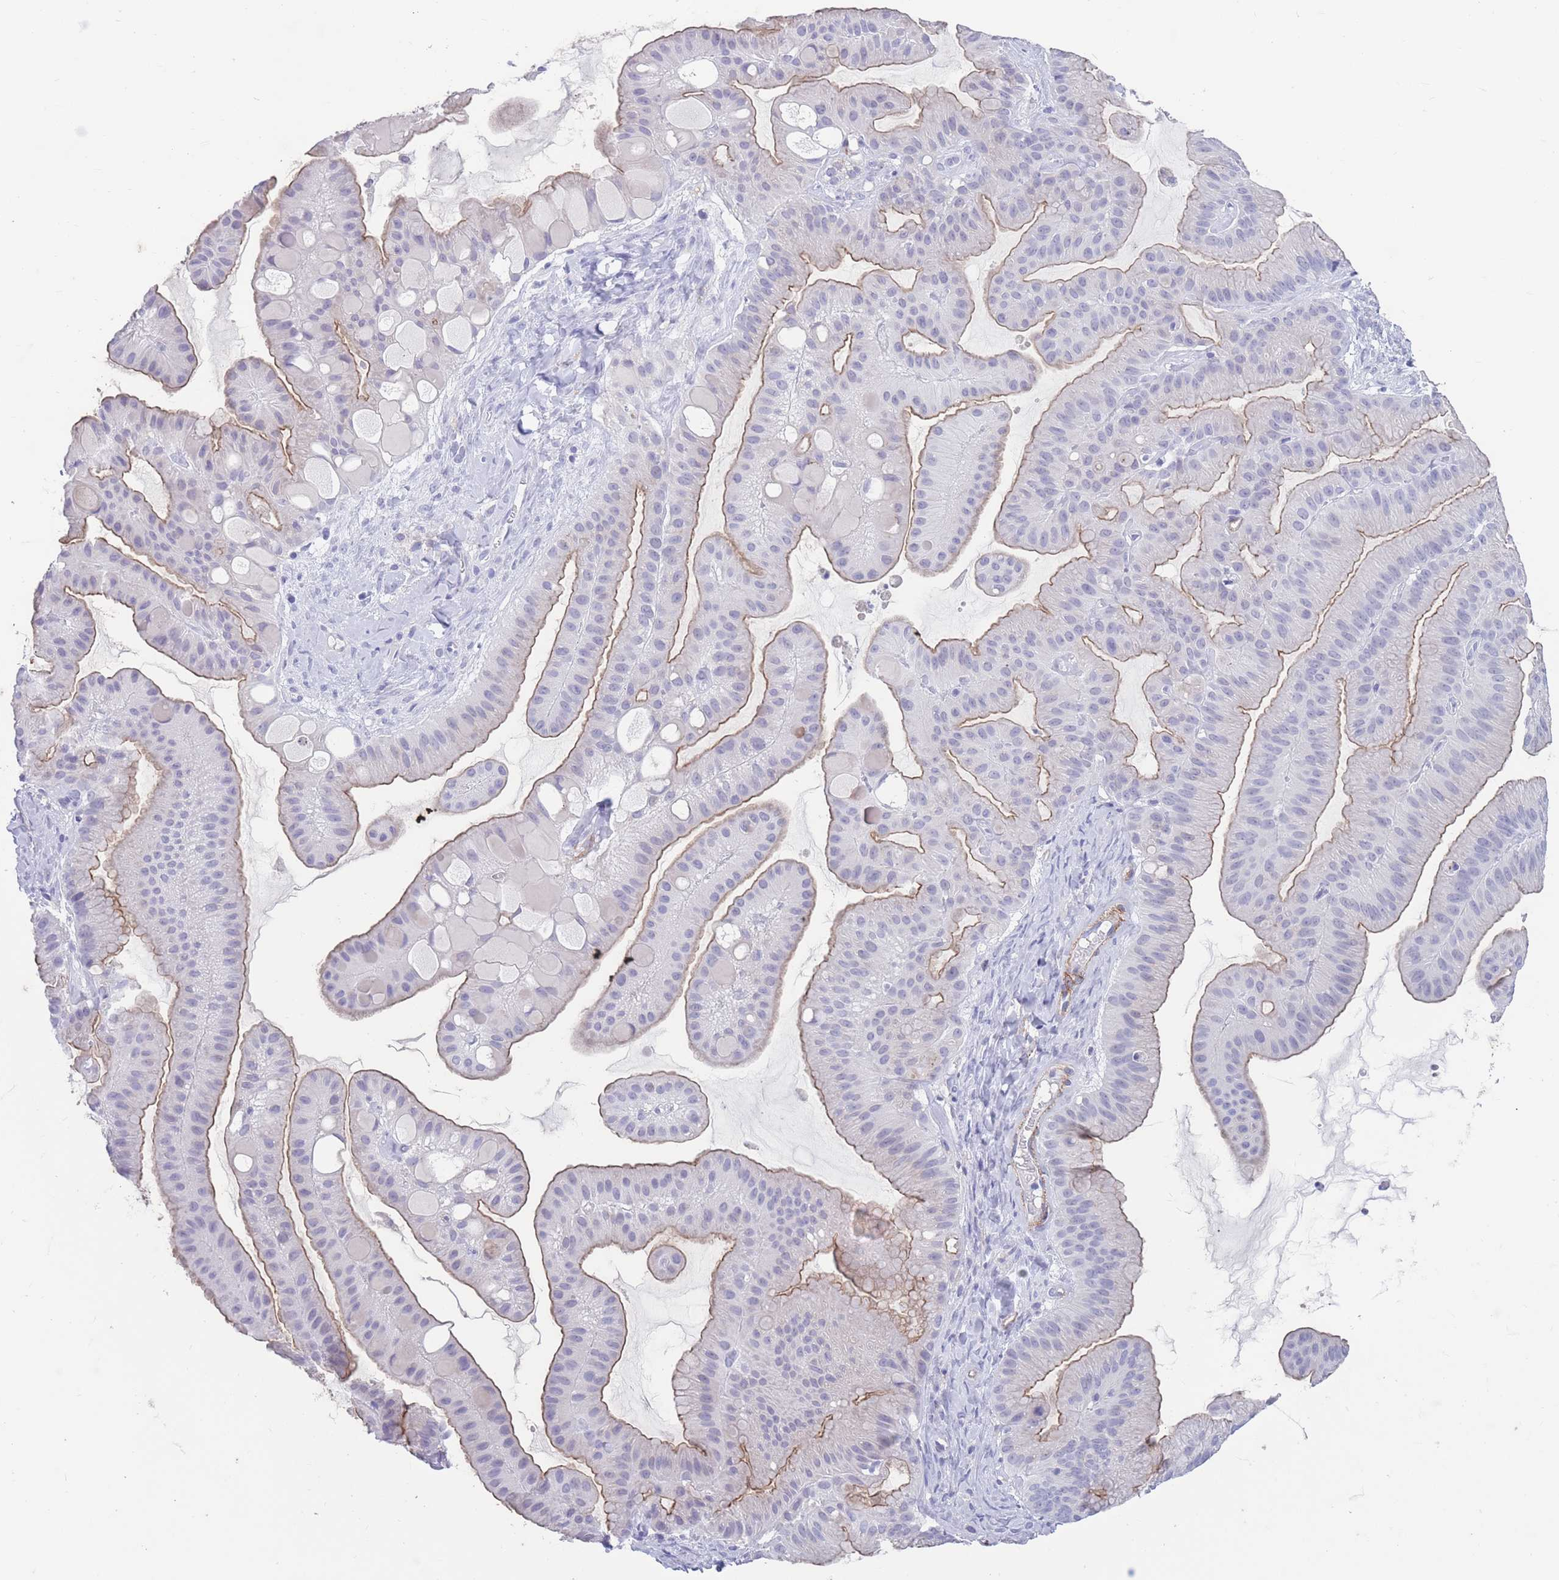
{"staining": {"intensity": "moderate", "quantity": "25%-75%", "location": "cytoplasmic/membranous"}, "tissue": "ovarian cancer", "cell_type": "Tumor cells", "image_type": "cancer", "snomed": [{"axis": "morphology", "description": "Cystadenocarcinoma, mucinous, NOS"}, {"axis": "topography", "description": "Ovary"}], "caption": "A medium amount of moderate cytoplasmic/membranous positivity is identified in about 25%-75% of tumor cells in mucinous cystadenocarcinoma (ovarian) tissue.", "gene": "DPYD", "patient": {"sex": "female", "age": 61}}